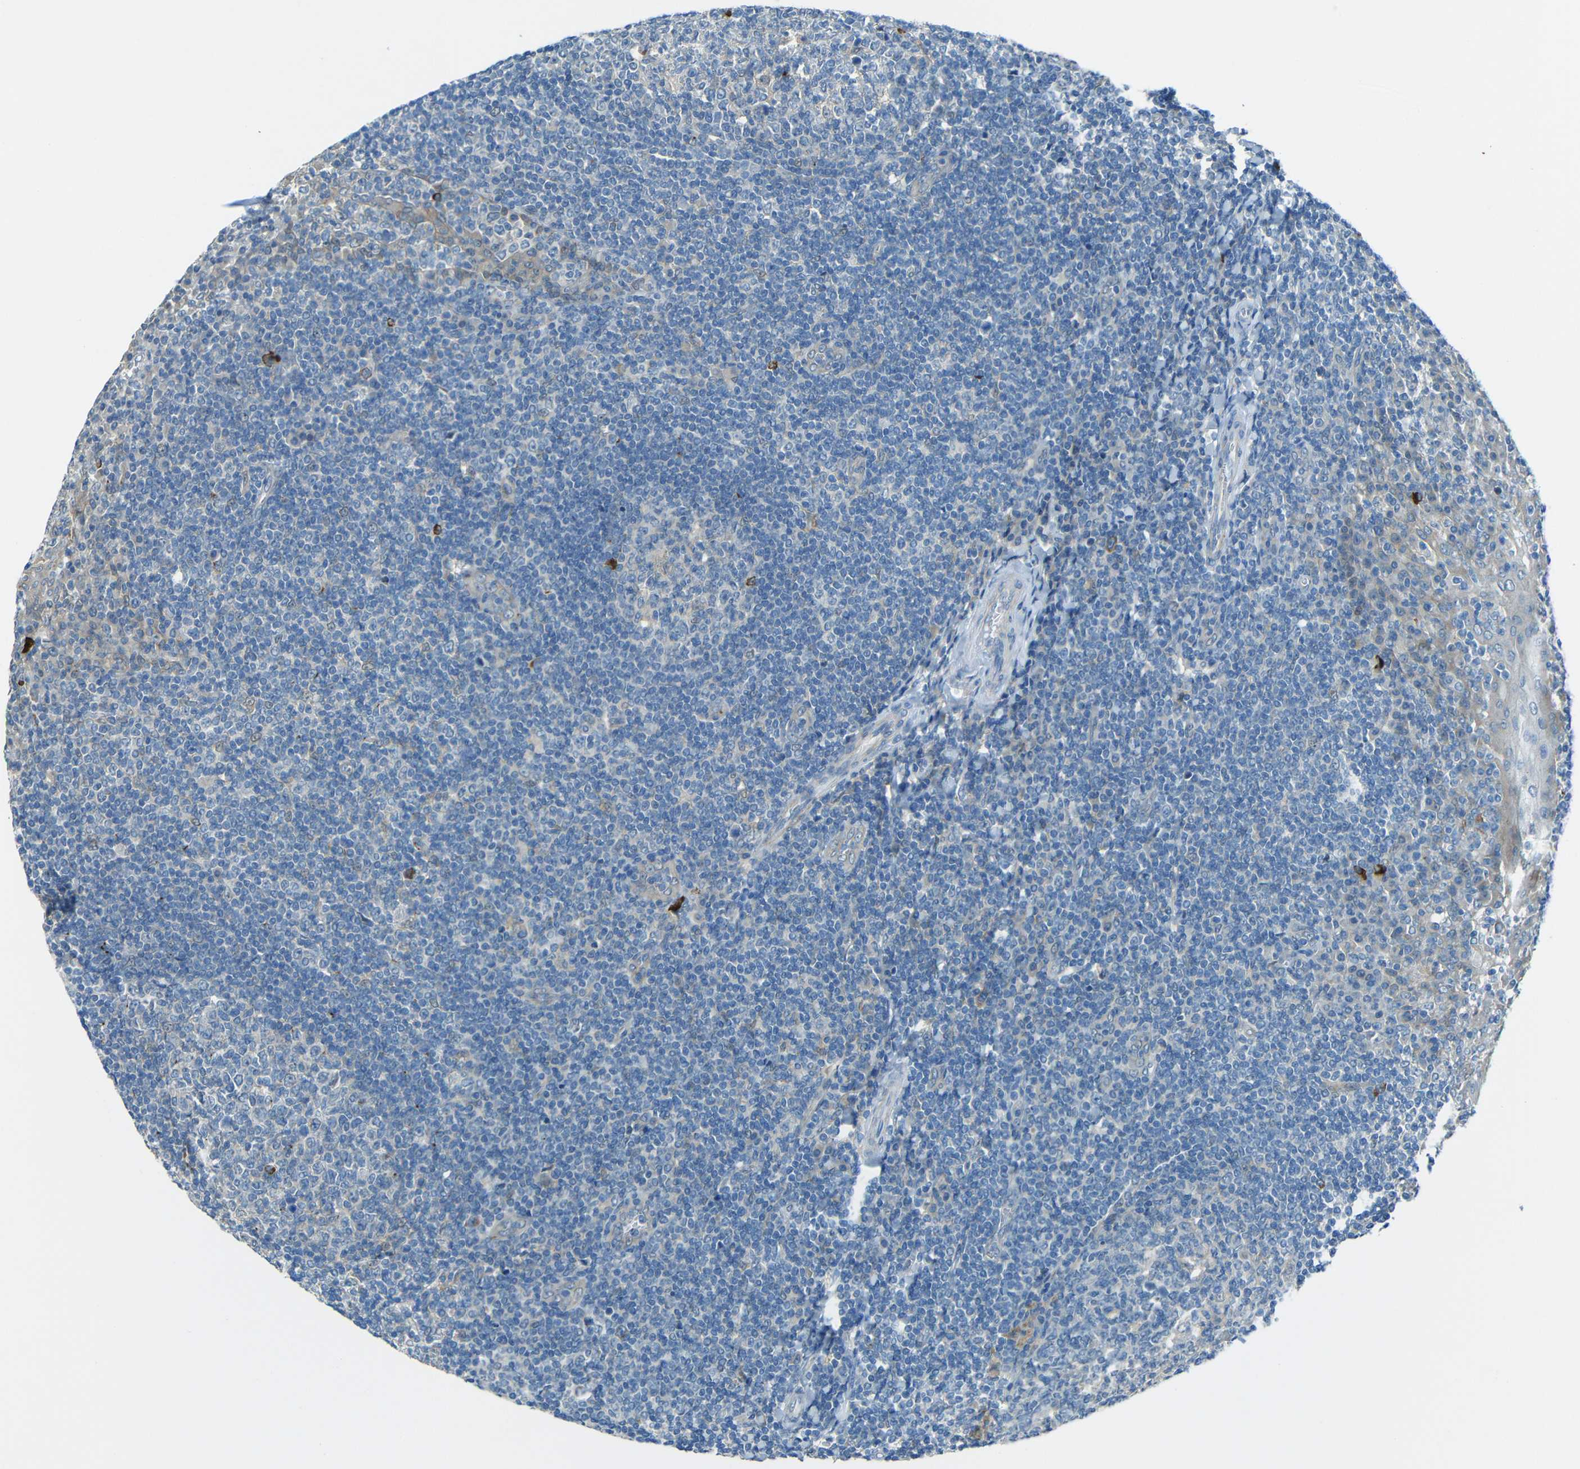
{"staining": {"intensity": "negative", "quantity": "none", "location": "none"}, "tissue": "tonsil", "cell_type": "Germinal center cells", "image_type": "normal", "snomed": [{"axis": "morphology", "description": "Normal tissue, NOS"}, {"axis": "topography", "description": "Tonsil"}], "caption": "There is no significant staining in germinal center cells of tonsil. (Brightfield microscopy of DAB (3,3'-diaminobenzidine) IHC at high magnification).", "gene": "CYP26B1", "patient": {"sex": "male", "age": 31}}